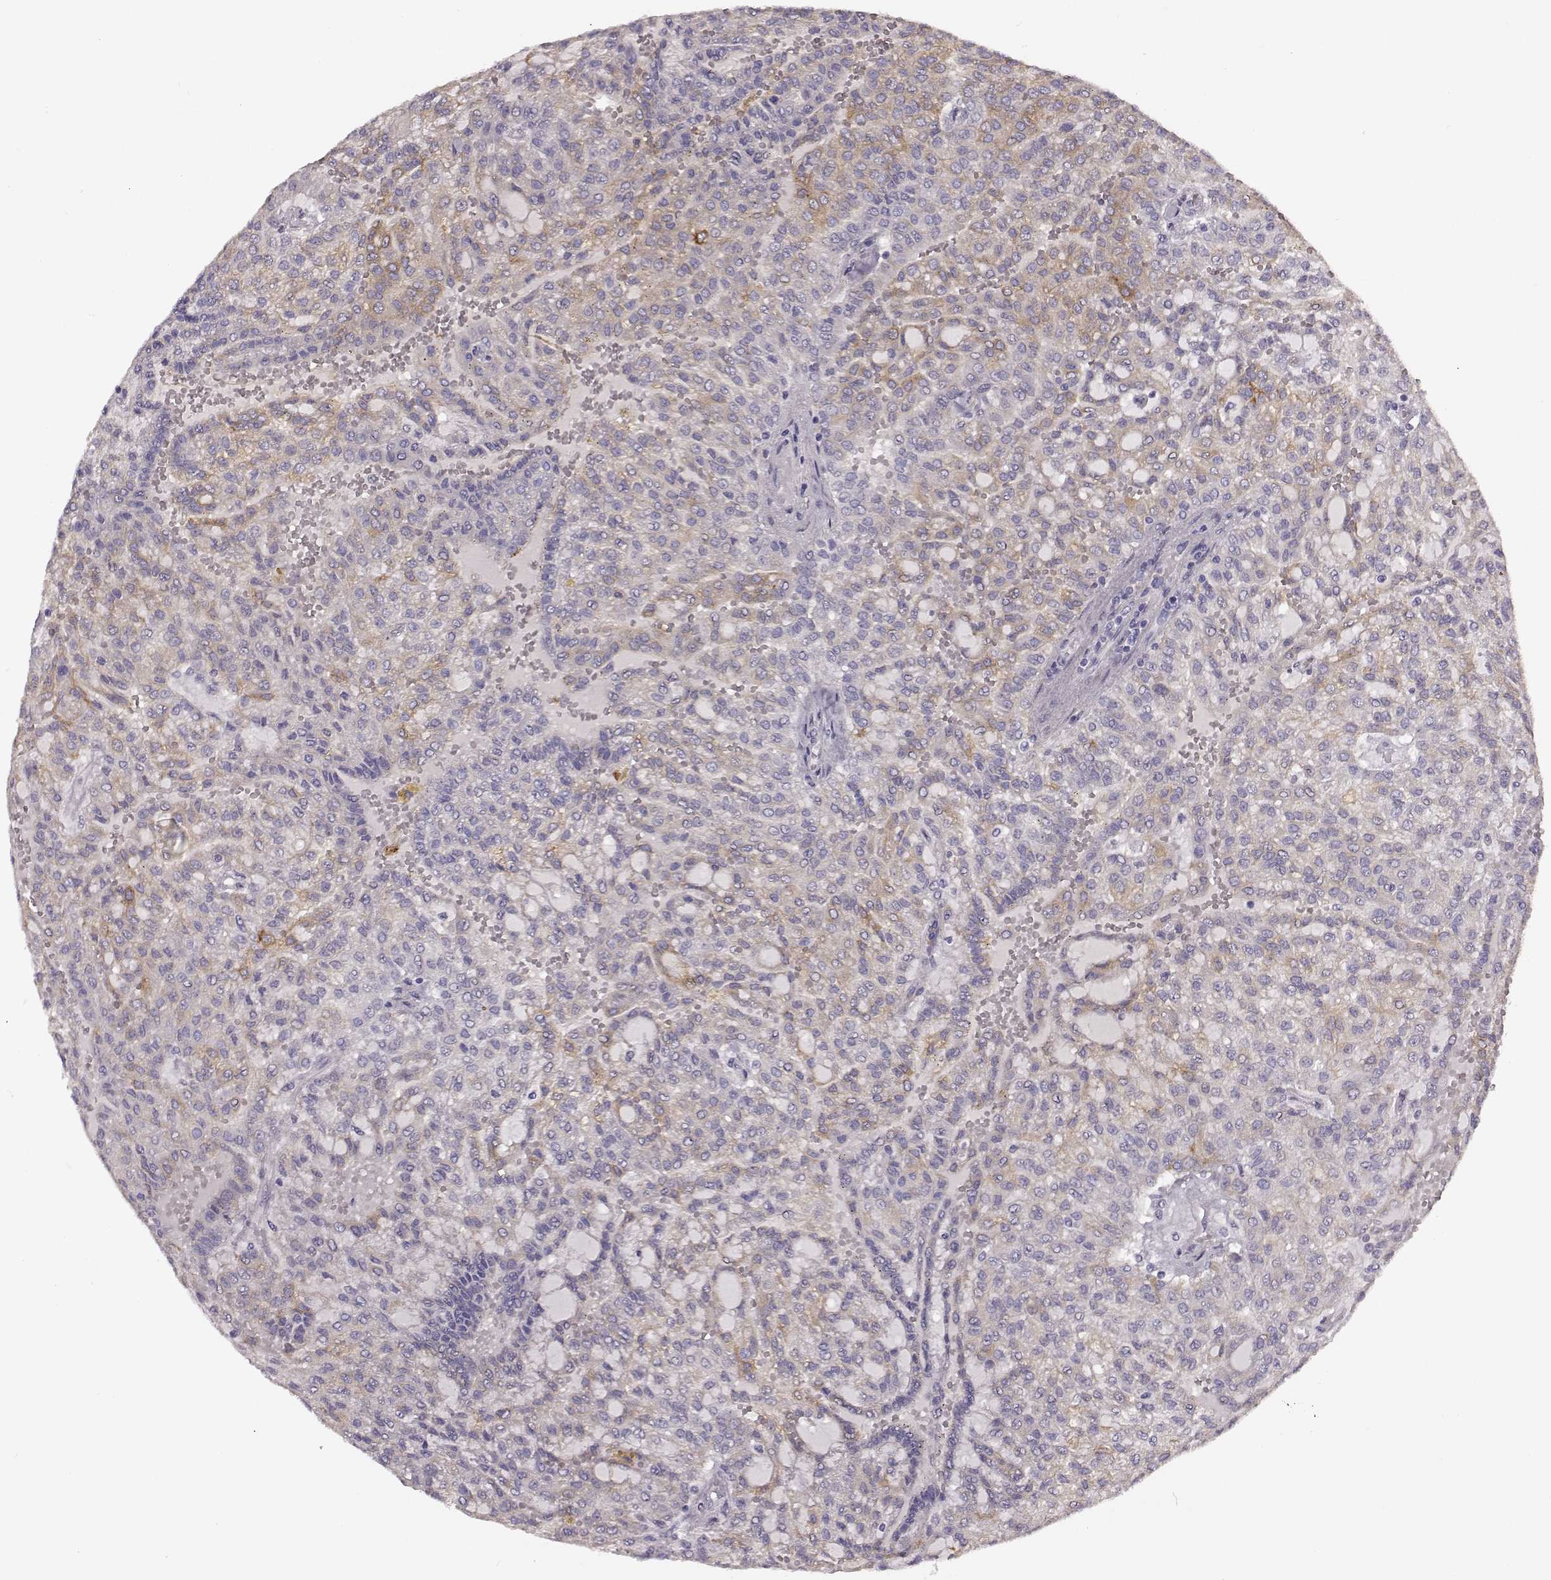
{"staining": {"intensity": "weak", "quantity": "<25%", "location": "cytoplasmic/membranous"}, "tissue": "renal cancer", "cell_type": "Tumor cells", "image_type": "cancer", "snomed": [{"axis": "morphology", "description": "Adenocarcinoma, NOS"}, {"axis": "topography", "description": "Kidney"}], "caption": "Adenocarcinoma (renal) stained for a protein using IHC displays no positivity tumor cells.", "gene": "TRIM69", "patient": {"sex": "male", "age": 63}}